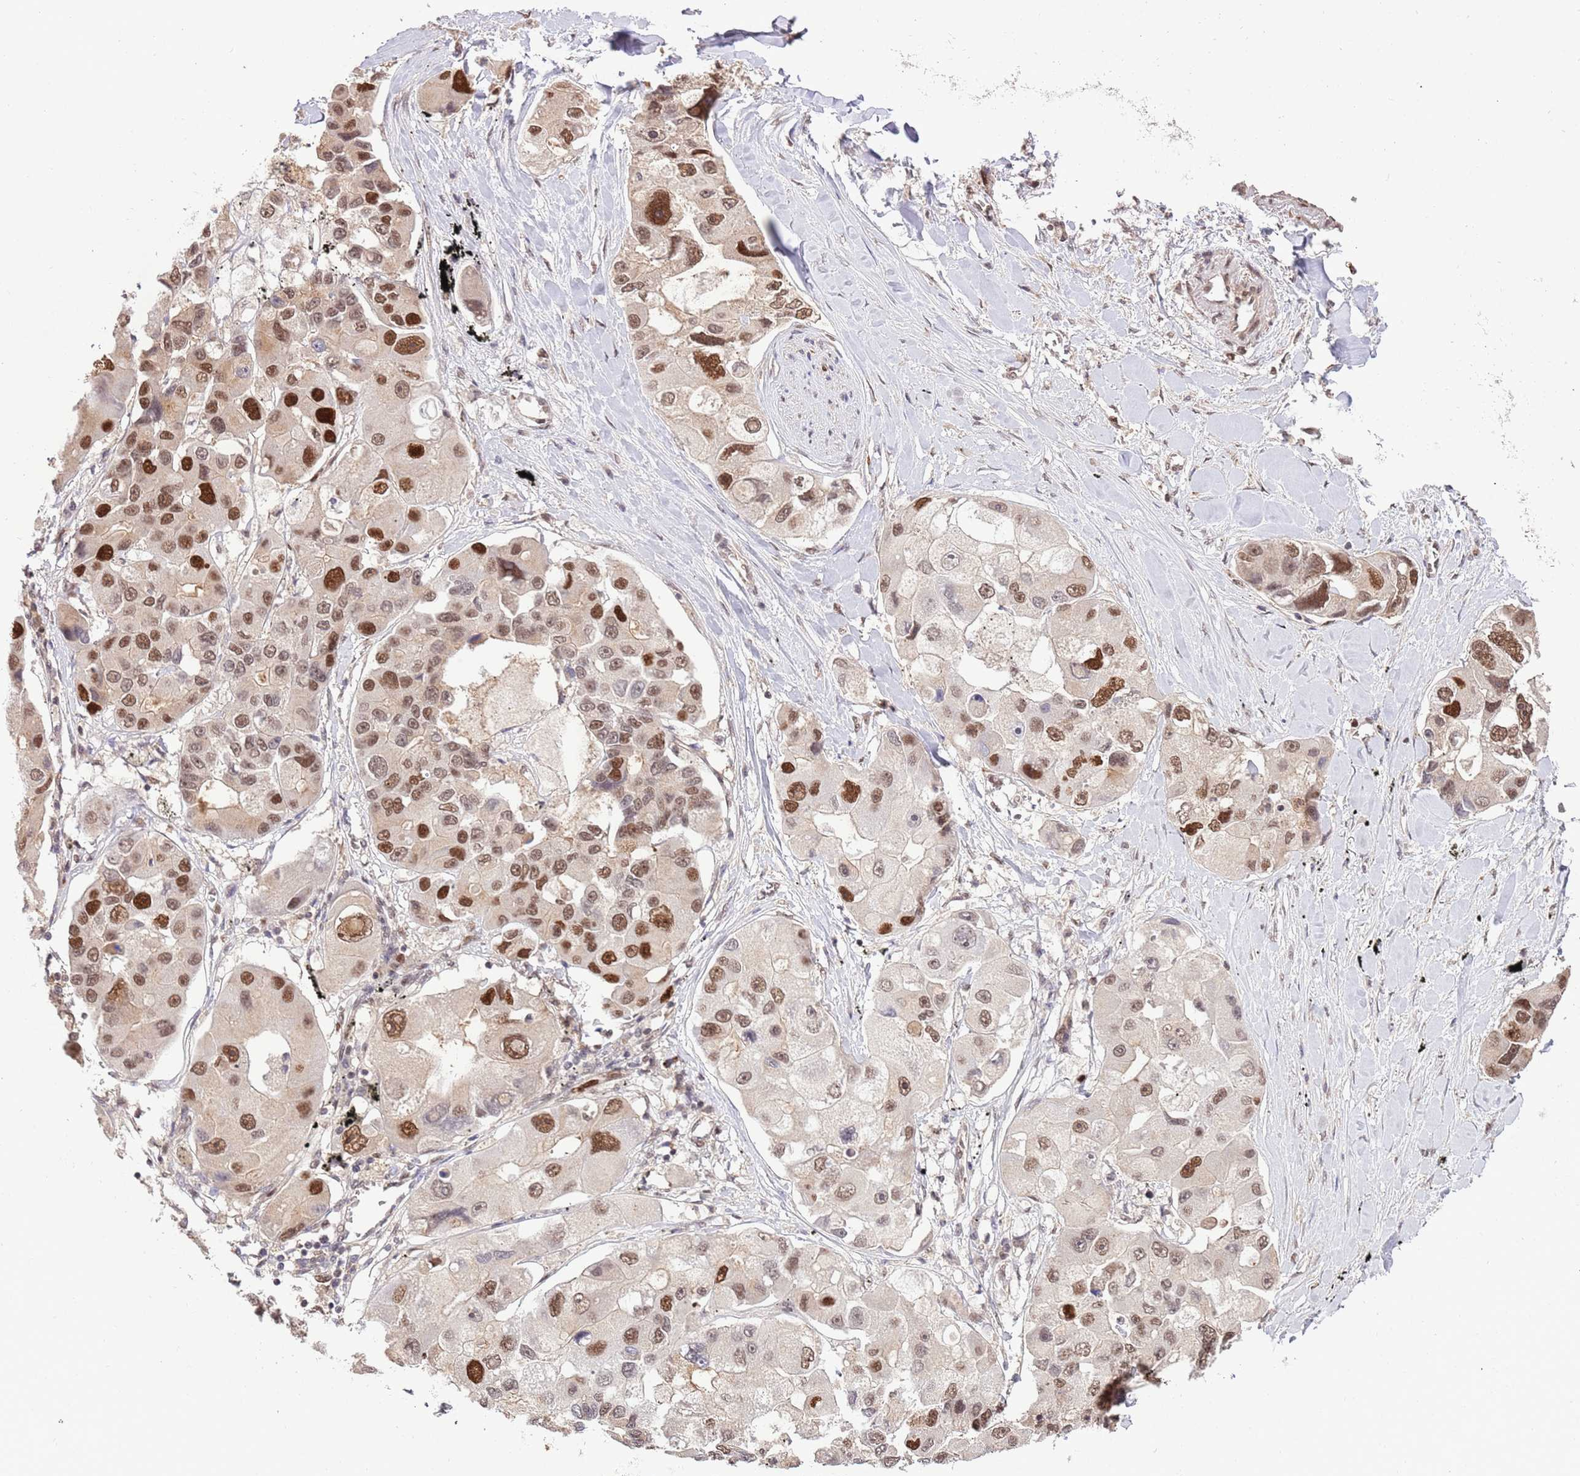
{"staining": {"intensity": "strong", "quantity": ">75%", "location": "nuclear"}, "tissue": "lung cancer", "cell_type": "Tumor cells", "image_type": "cancer", "snomed": [{"axis": "morphology", "description": "Adenocarcinoma, NOS"}, {"axis": "topography", "description": "Lung"}], "caption": "A micrograph showing strong nuclear staining in approximately >75% of tumor cells in lung adenocarcinoma, as visualized by brown immunohistochemical staining.", "gene": "RIF1", "patient": {"sex": "female", "age": 54}}